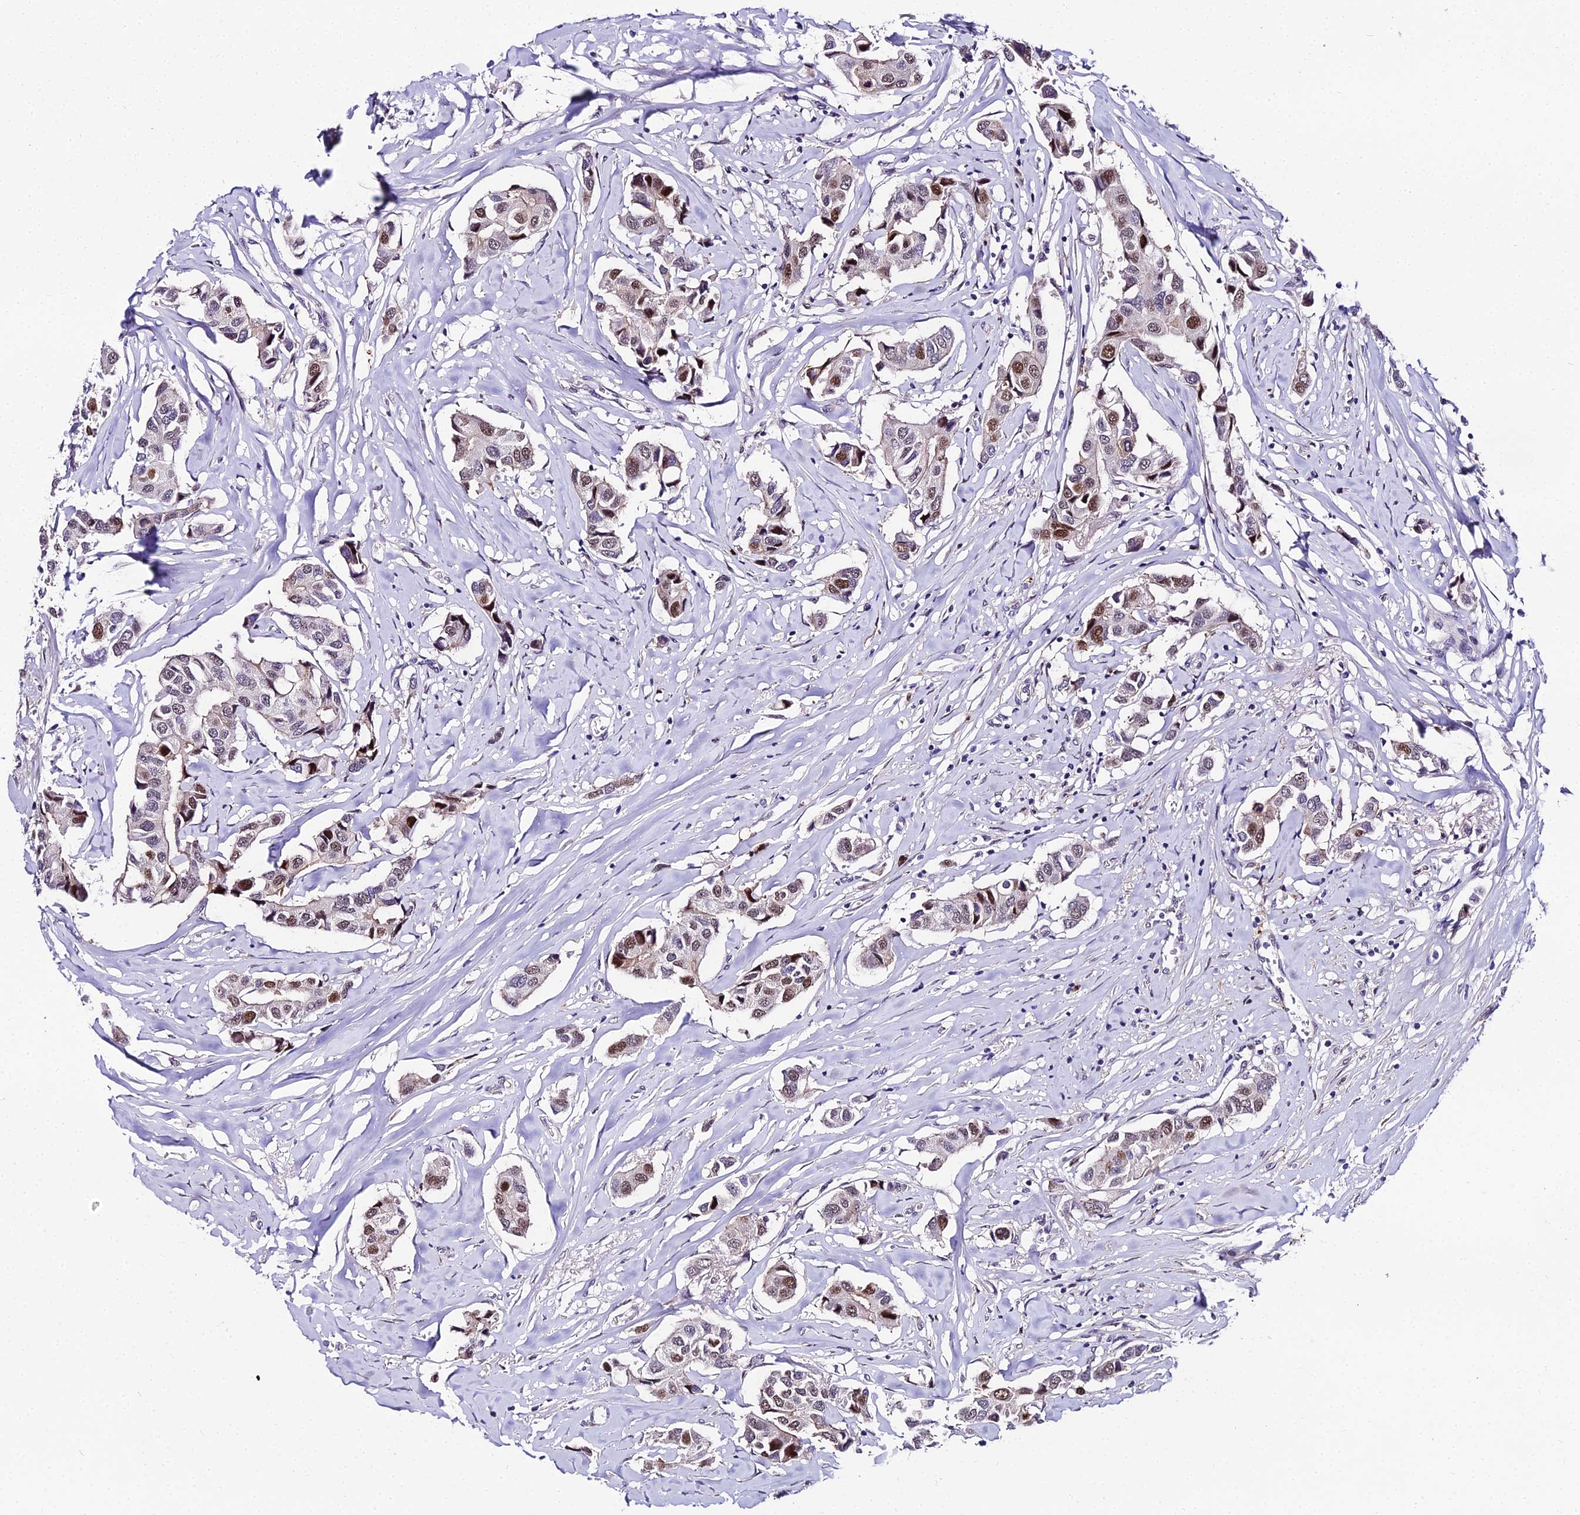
{"staining": {"intensity": "moderate", "quantity": "25%-75%", "location": "nuclear"}, "tissue": "breast cancer", "cell_type": "Tumor cells", "image_type": "cancer", "snomed": [{"axis": "morphology", "description": "Duct carcinoma"}, {"axis": "topography", "description": "Breast"}], "caption": "Immunohistochemistry micrograph of human breast cancer (invasive ductal carcinoma) stained for a protein (brown), which shows medium levels of moderate nuclear expression in about 25%-75% of tumor cells.", "gene": "TRIML2", "patient": {"sex": "female", "age": 80}}